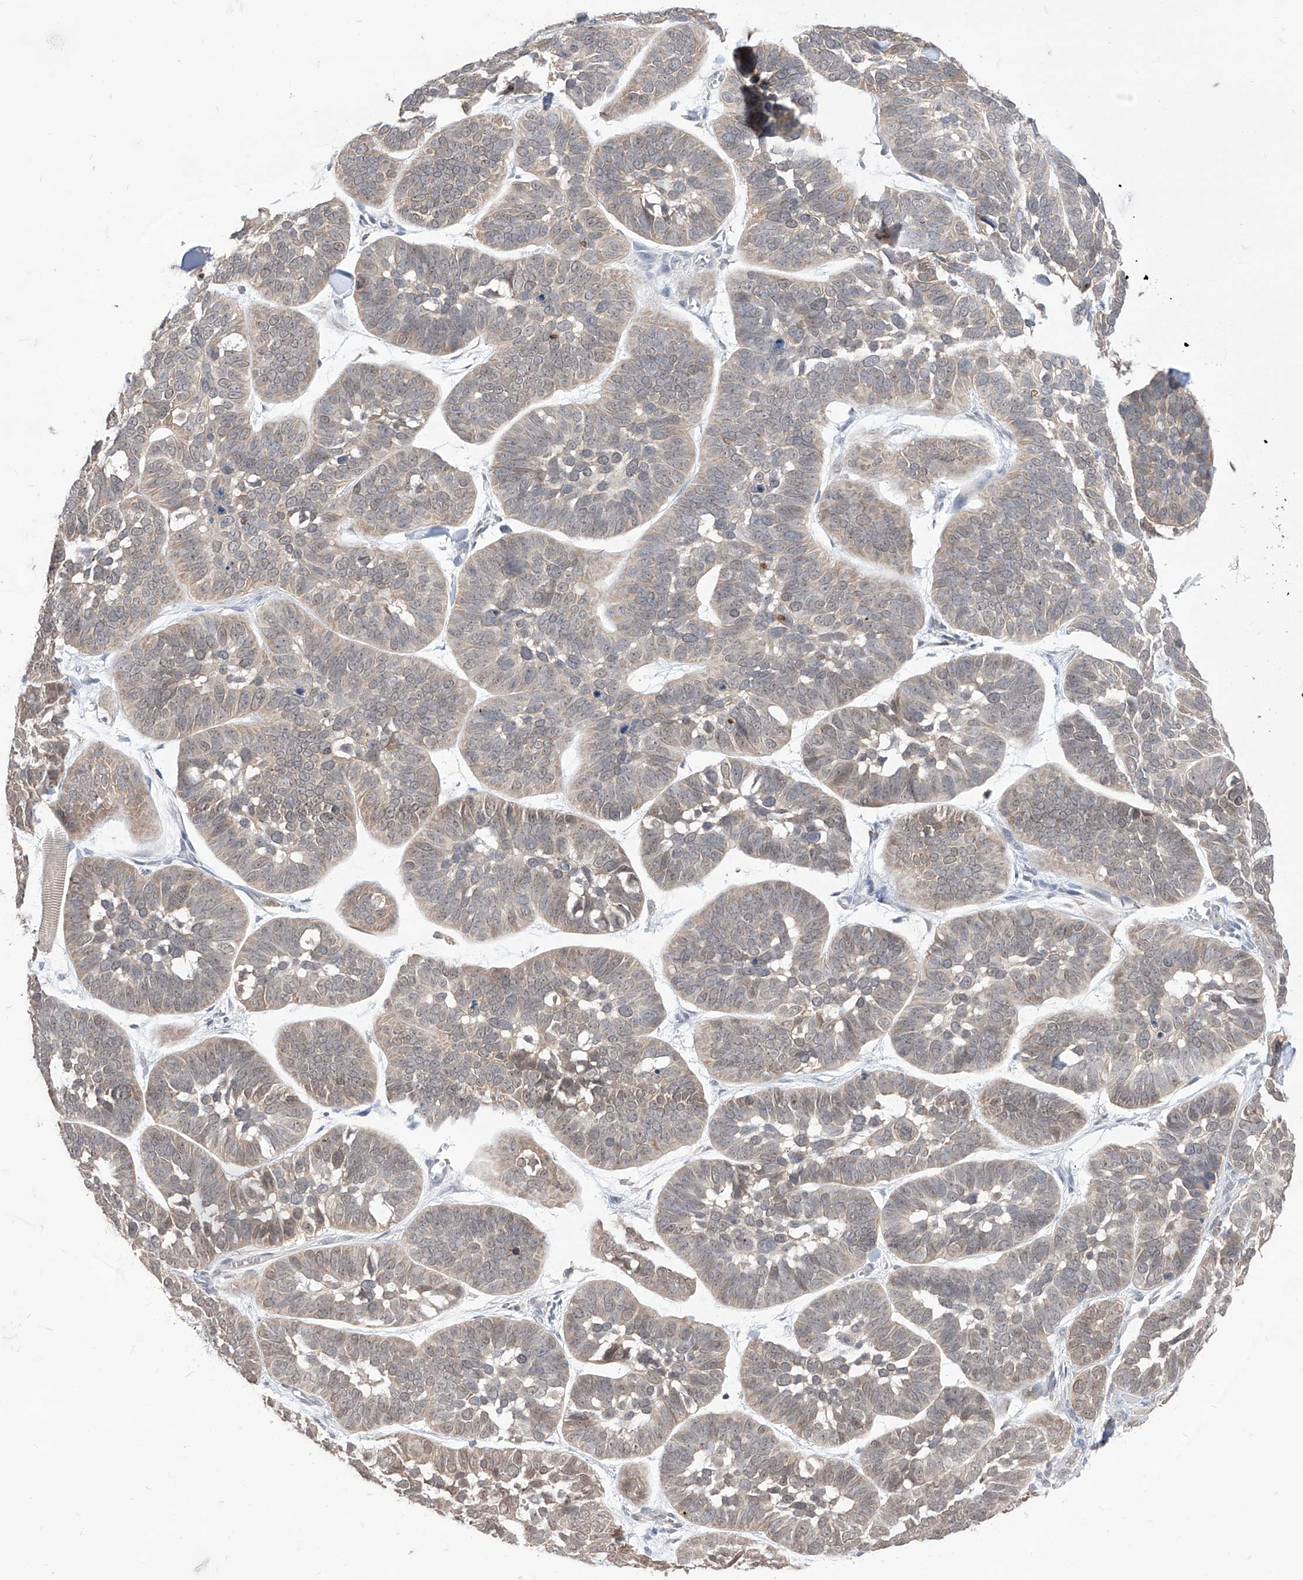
{"staining": {"intensity": "weak", "quantity": "25%-75%", "location": "cytoplasmic/membranous,nuclear"}, "tissue": "skin cancer", "cell_type": "Tumor cells", "image_type": "cancer", "snomed": [{"axis": "morphology", "description": "Basal cell carcinoma"}, {"axis": "topography", "description": "Skin"}], "caption": "Tumor cells display low levels of weak cytoplasmic/membranous and nuclear positivity in about 25%-75% of cells in skin basal cell carcinoma.", "gene": "BROX", "patient": {"sex": "male", "age": 62}}